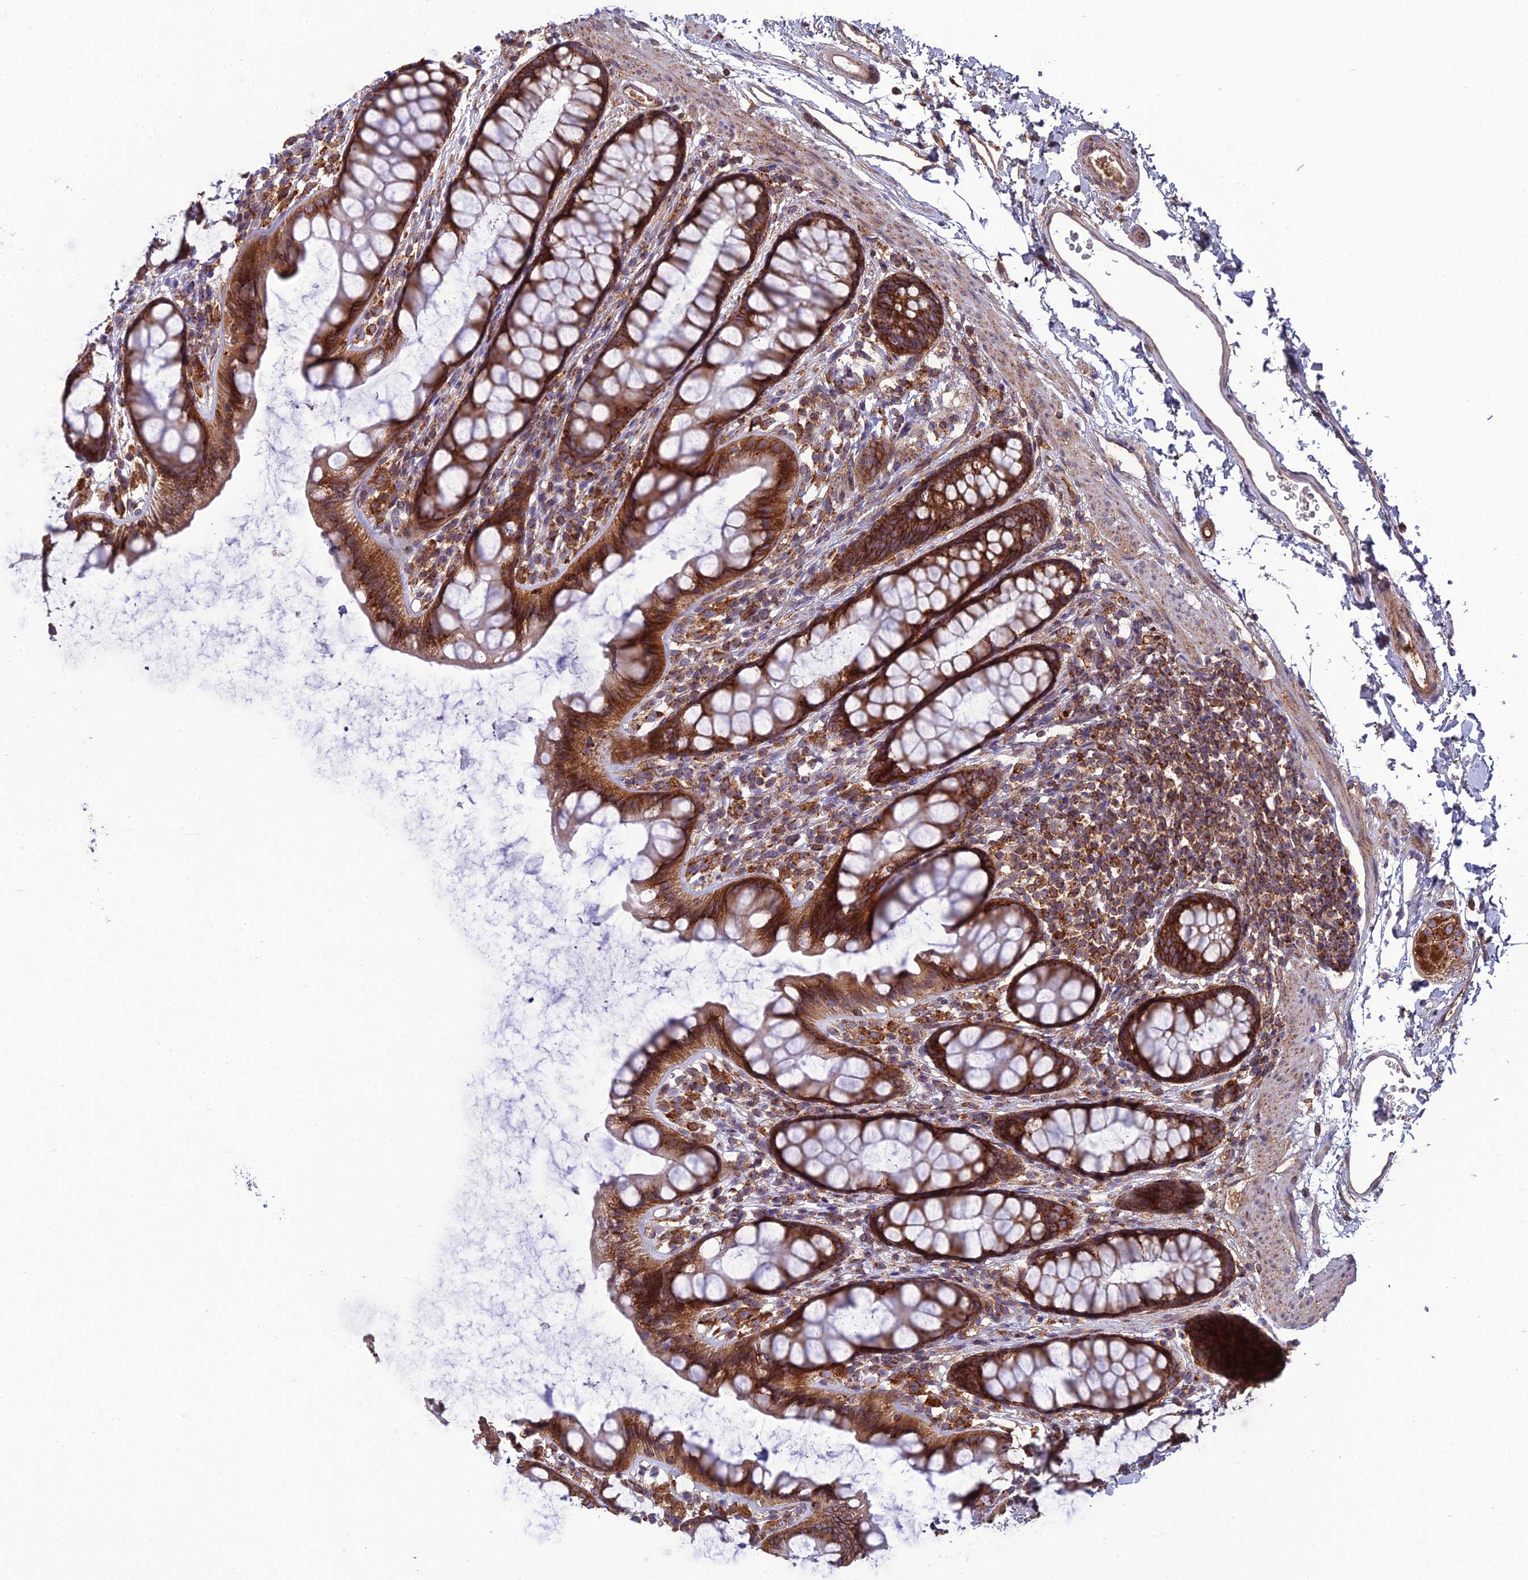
{"staining": {"intensity": "strong", "quantity": ">75%", "location": "cytoplasmic/membranous"}, "tissue": "rectum", "cell_type": "Glandular cells", "image_type": "normal", "snomed": [{"axis": "morphology", "description": "Normal tissue, NOS"}, {"axis": "topography", "description": "Rectum"}], "caption": "Protein expression analysis of benign human rectum reveals strong cytoplasmic/membranous staining in approximately >75% of glandular cells. (IHC, brightfield microscopy, high magnification).", "gene": "LNPEP", "patient": {"sex": "female", "age": 65}}